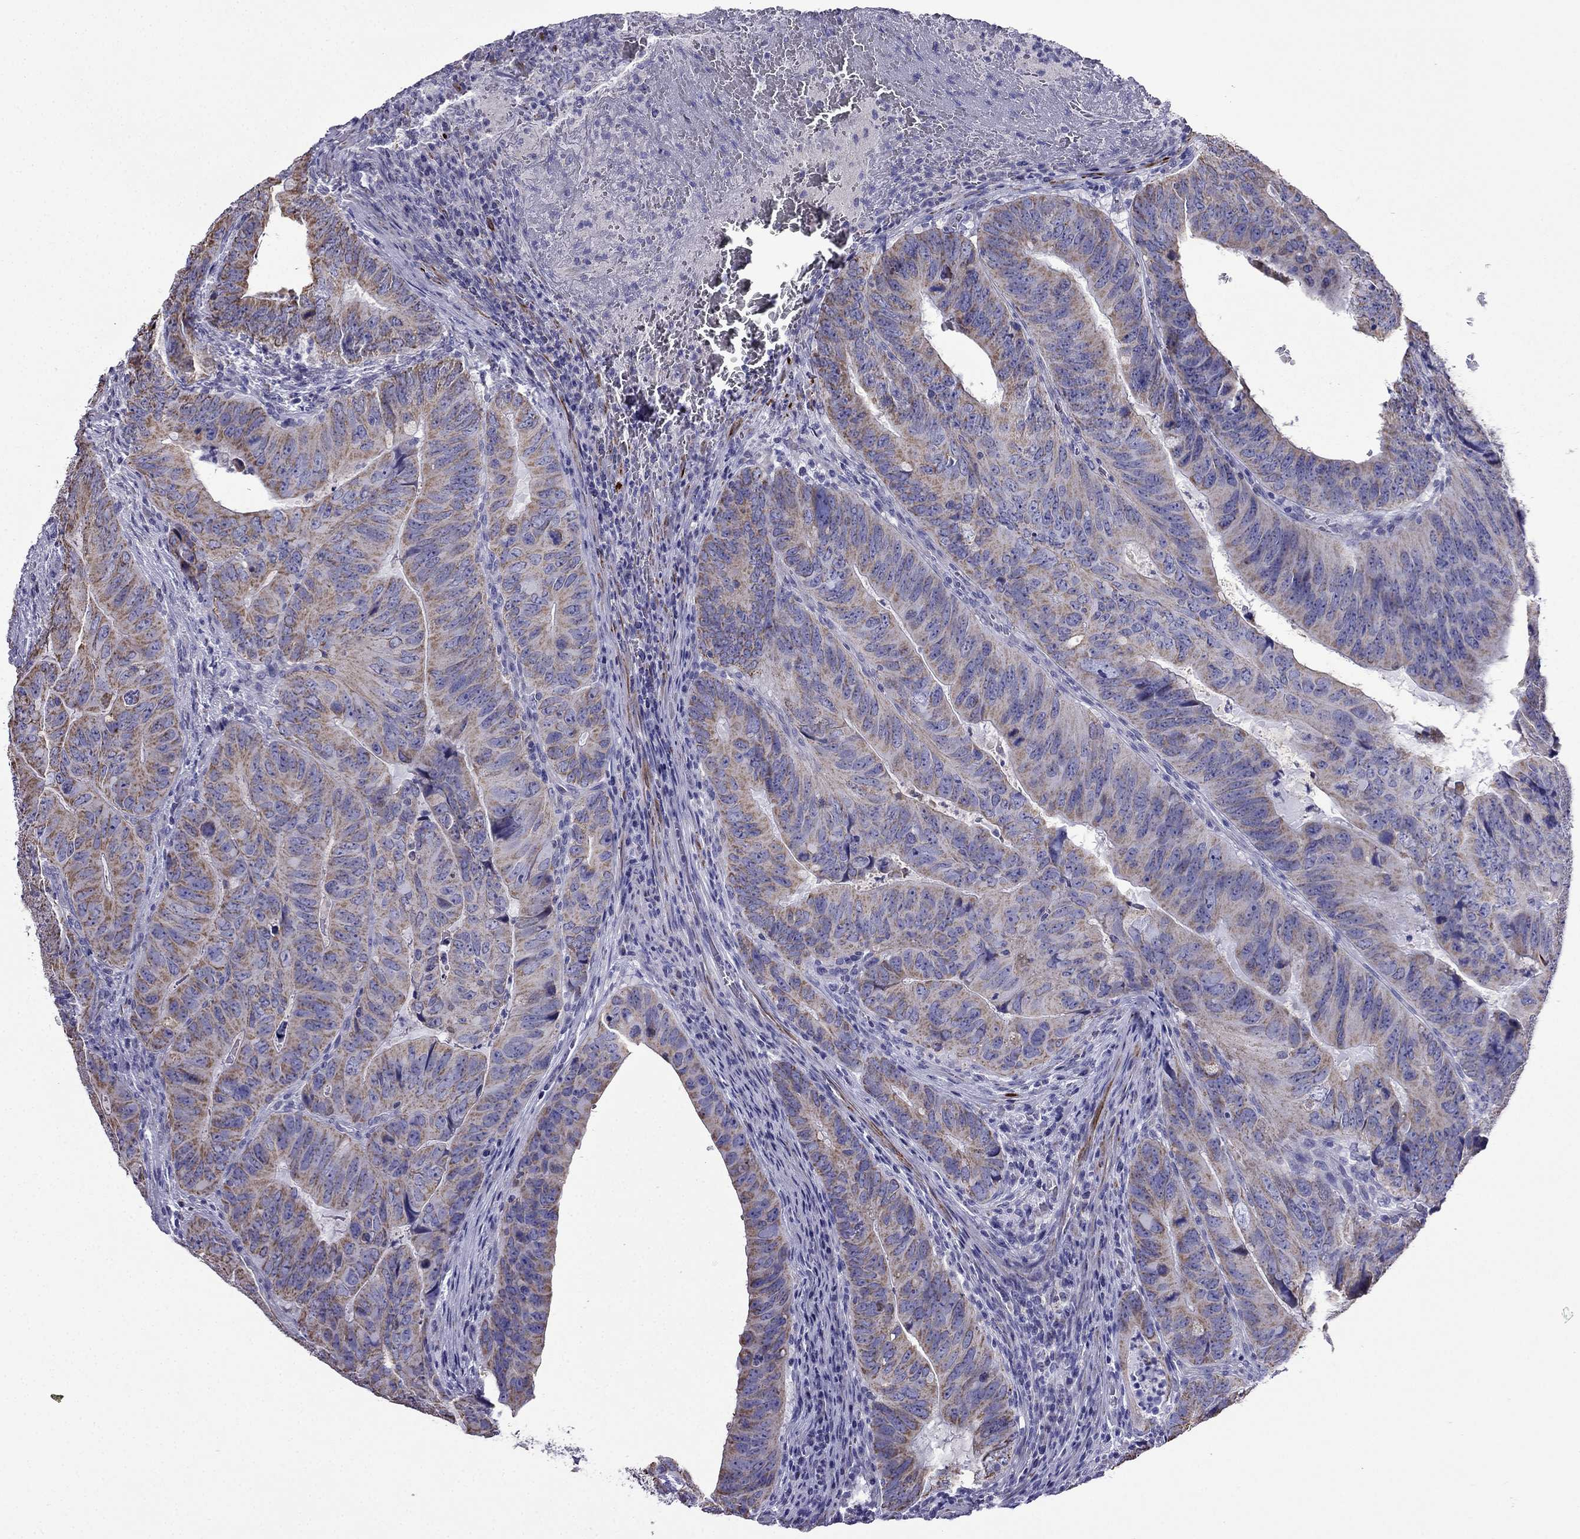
{"staining": {"intensity": "weak", "quantity": ">75%", "location": "cytoplasmic/membranous"}, "tissue": "colorectal cancer", "cell_type": "Tumor cells", "image_type": "cancer", "snomed": [{"axis": "morphology", "description": "Adenocarcinoma, NOS"}, {"axis": "topography", "description": "Colon"}], "caption": "This is a micrograph of immunohistochemistry staining of colorectal adenocarcinoma, which shows weak positivity in the cytoplasmic/membranous of tumor cells.", "gene": "DSC1", "patient": {"sex": "male", "age": 79}}